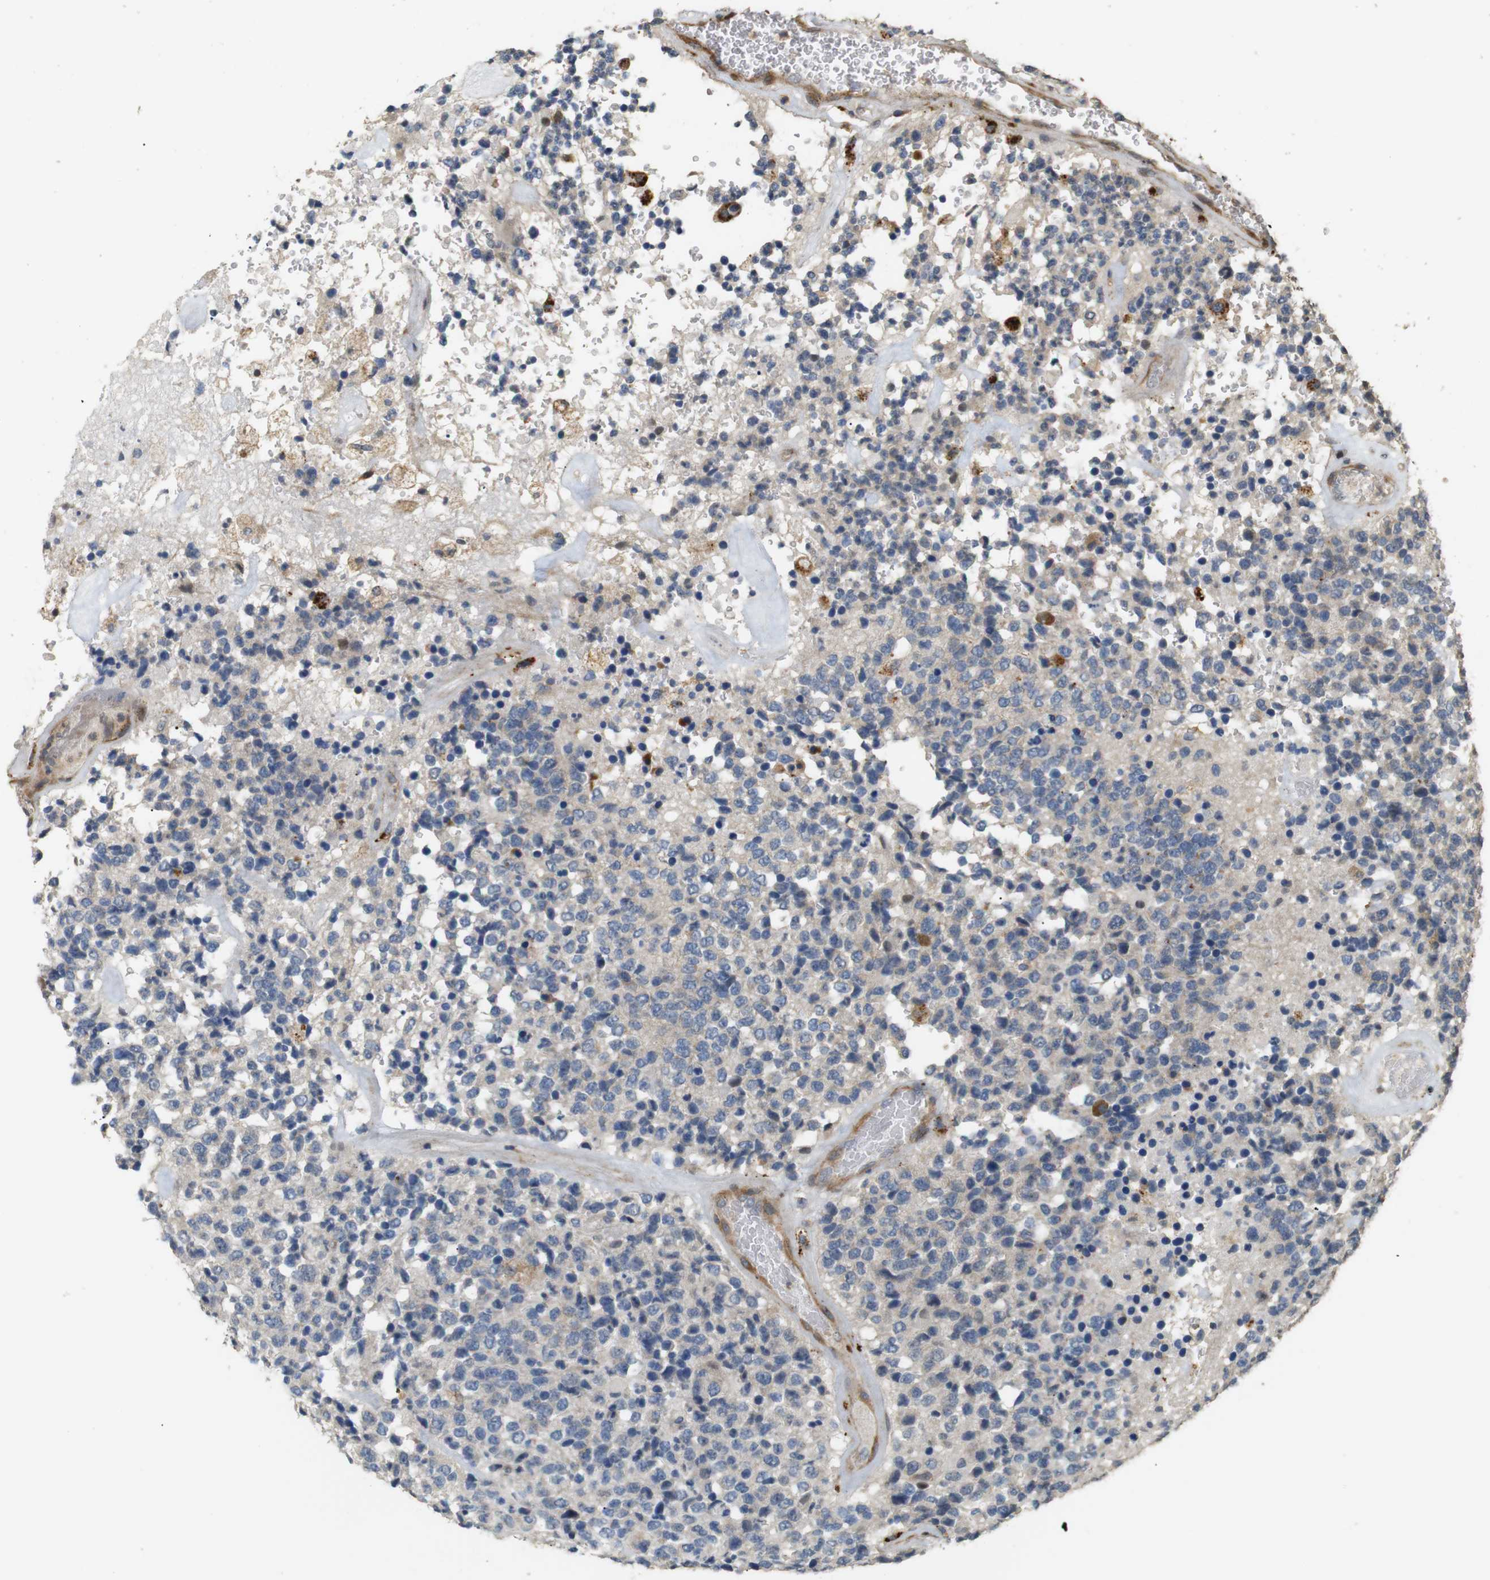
{"staining": {"intensity": "weak", "quantity": "25%-75%", "location": "cytoplasmic/membranous"}, "tissue": "glioma", "cell_type": "Tumor cells", "image_type": "cancer", "snomed": [{"axis": "morphology", "description": "Glioma, malignant, High grade"}, {"axis": "topography", "description": "pancreas cauda"}], "caption": "Immunohistochemistry photomicrograph of neoplastic tissue: human glioma stained using IHC displays low levels of weak protein expression localized specifically in the cytoplasmic/membranous of tumor cells, appearing as a cytoplasmic/membranous brown color.", "gene": "KSR1", "patient": {"sex": "male", "age": 60}}